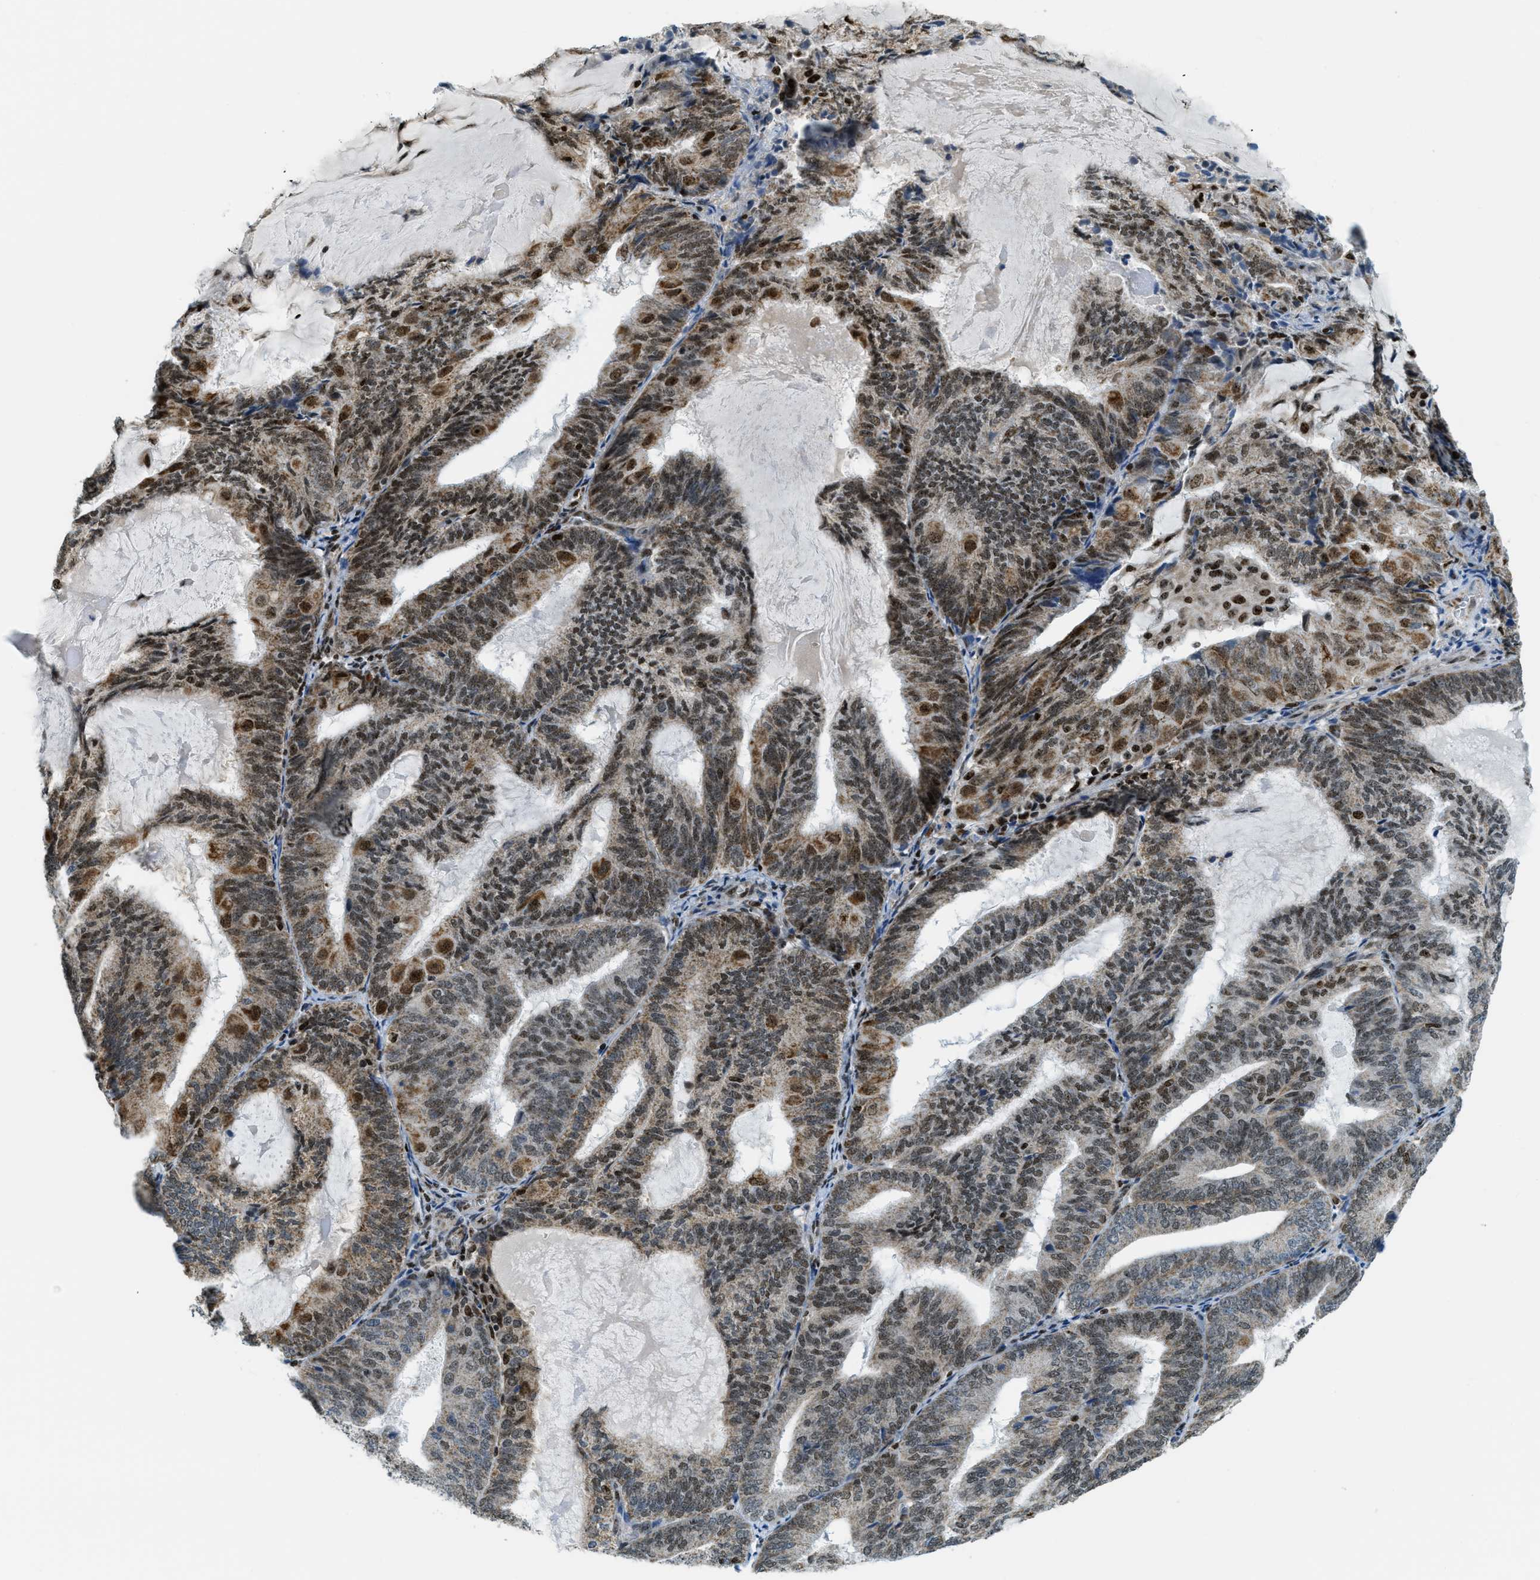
{"staining": {"intensity": "strong", "quantity": ">75%", "location": "cytoplasmic/membranous,nuclear"}, "tissue": "endometrial cancer", "cell_type": "Tumor cells", "image_type": "cancer", "snomed": [{"axis": "morphology", "description": "Adenocarcinoma, NOS"}, {"axis": "topography", "description": "Endometrium"}], "caption": "High-magnification brightfield microscopy of adenocarcinoma (endometrial) stained with DAB (3,3'-diaminobenzidine) (brown) and counterstained with hematoxylin (blue). tumor cells exhibit strong cytoplasmic/membranous and nuclear expression is seen in about>75% of cells. (IHC, brightfield microscopy, high magnification).", "gene": "SP100", "patient": {"sex": "female", "age": 81}}